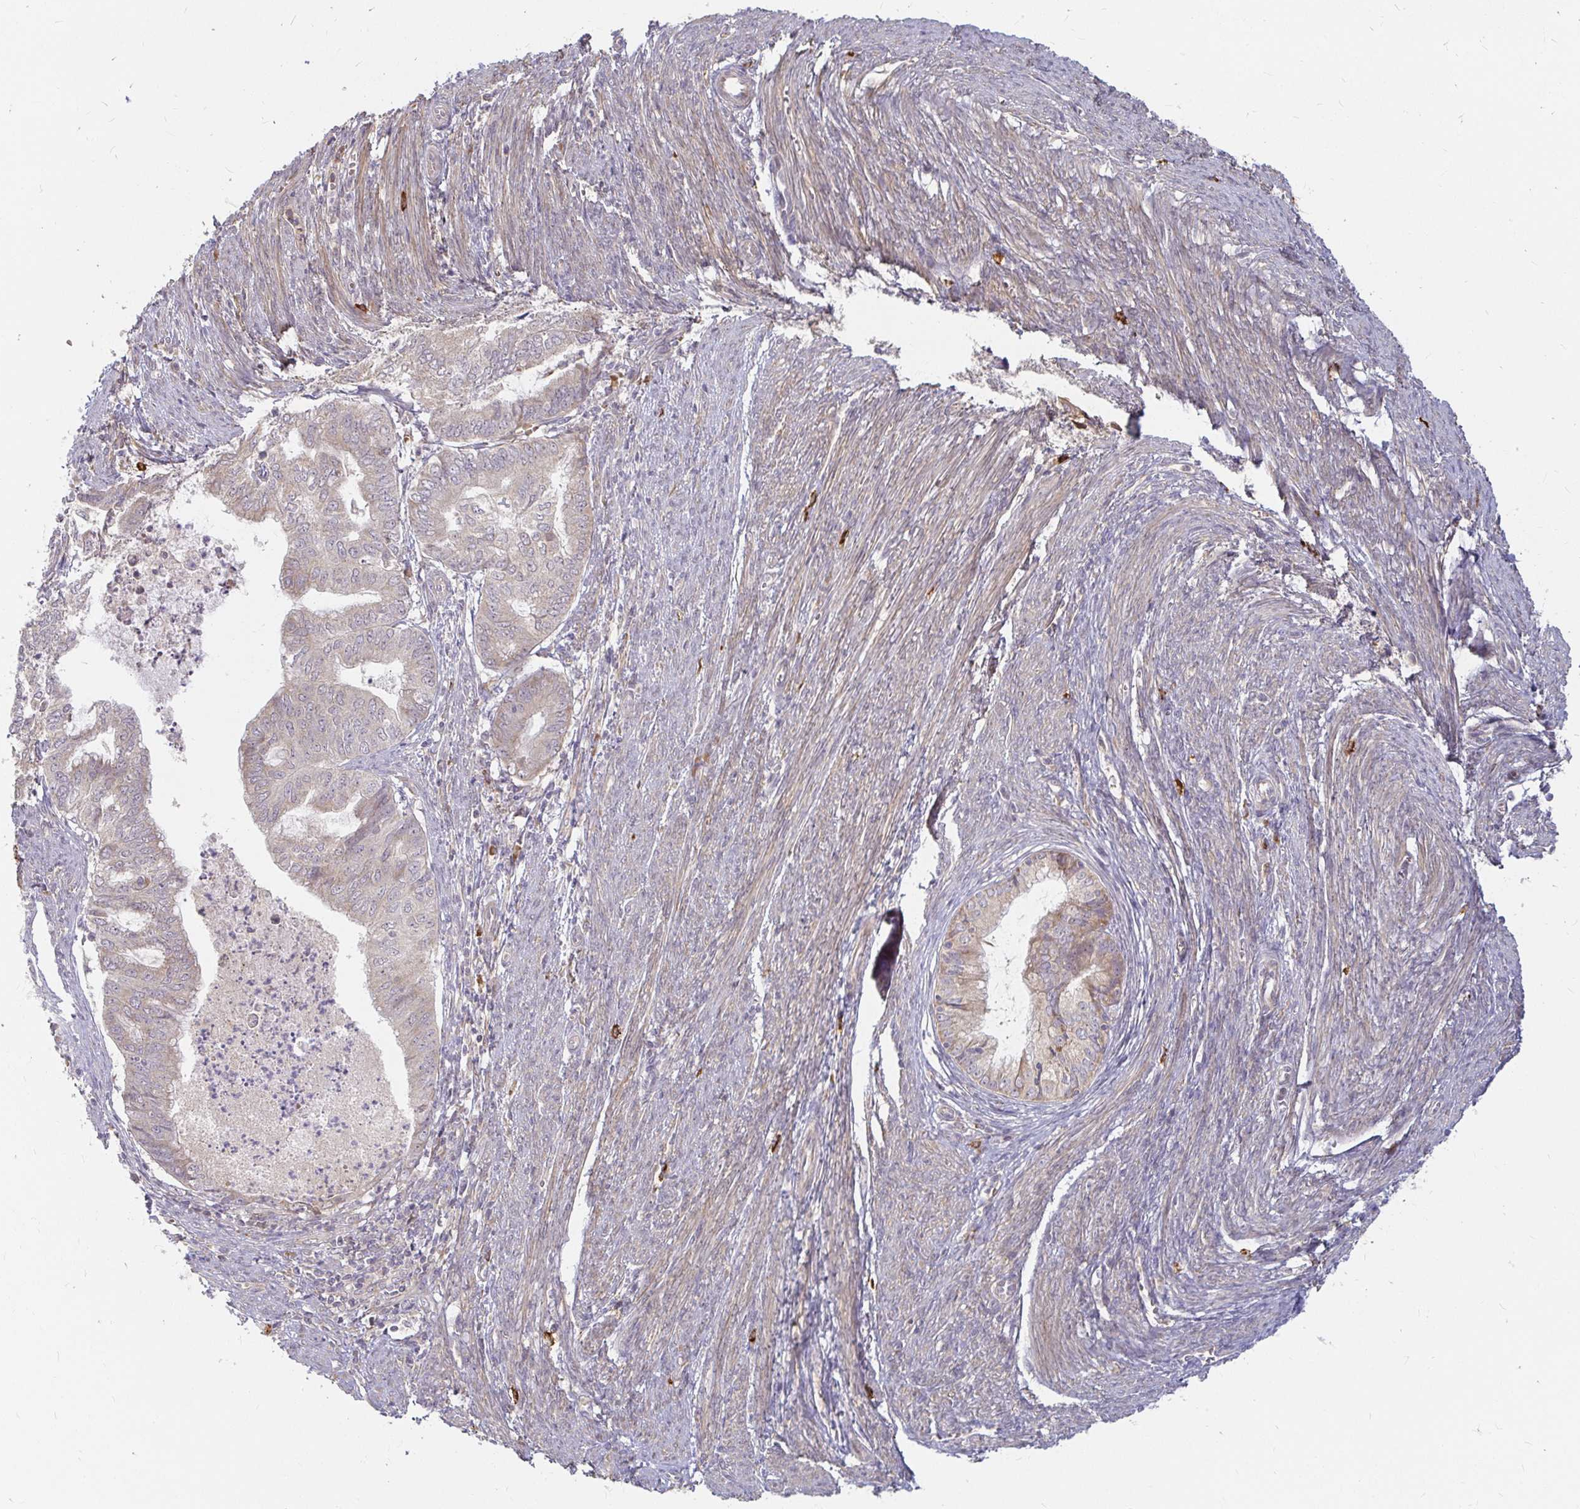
{"staining": {"intensity": "negative", "quantity": "none", "location": "none"}, "tissue": "endometrial cancer", "cell_type": "Tumor cells", "image_type": "cancer", "snomed": [{"axis": "morphology", "description": "Adenocarcinoma, NOS"}, {"axis": "topography", "description": "Endometrium"}], "caption": "The immunohistochemistry (IHC) micrograph has no significant expression in tumor cells of adenocarcinoma (endometrial) tissue.", "gene": "CAST", "patient": {"sex": "female", "age": 79}}